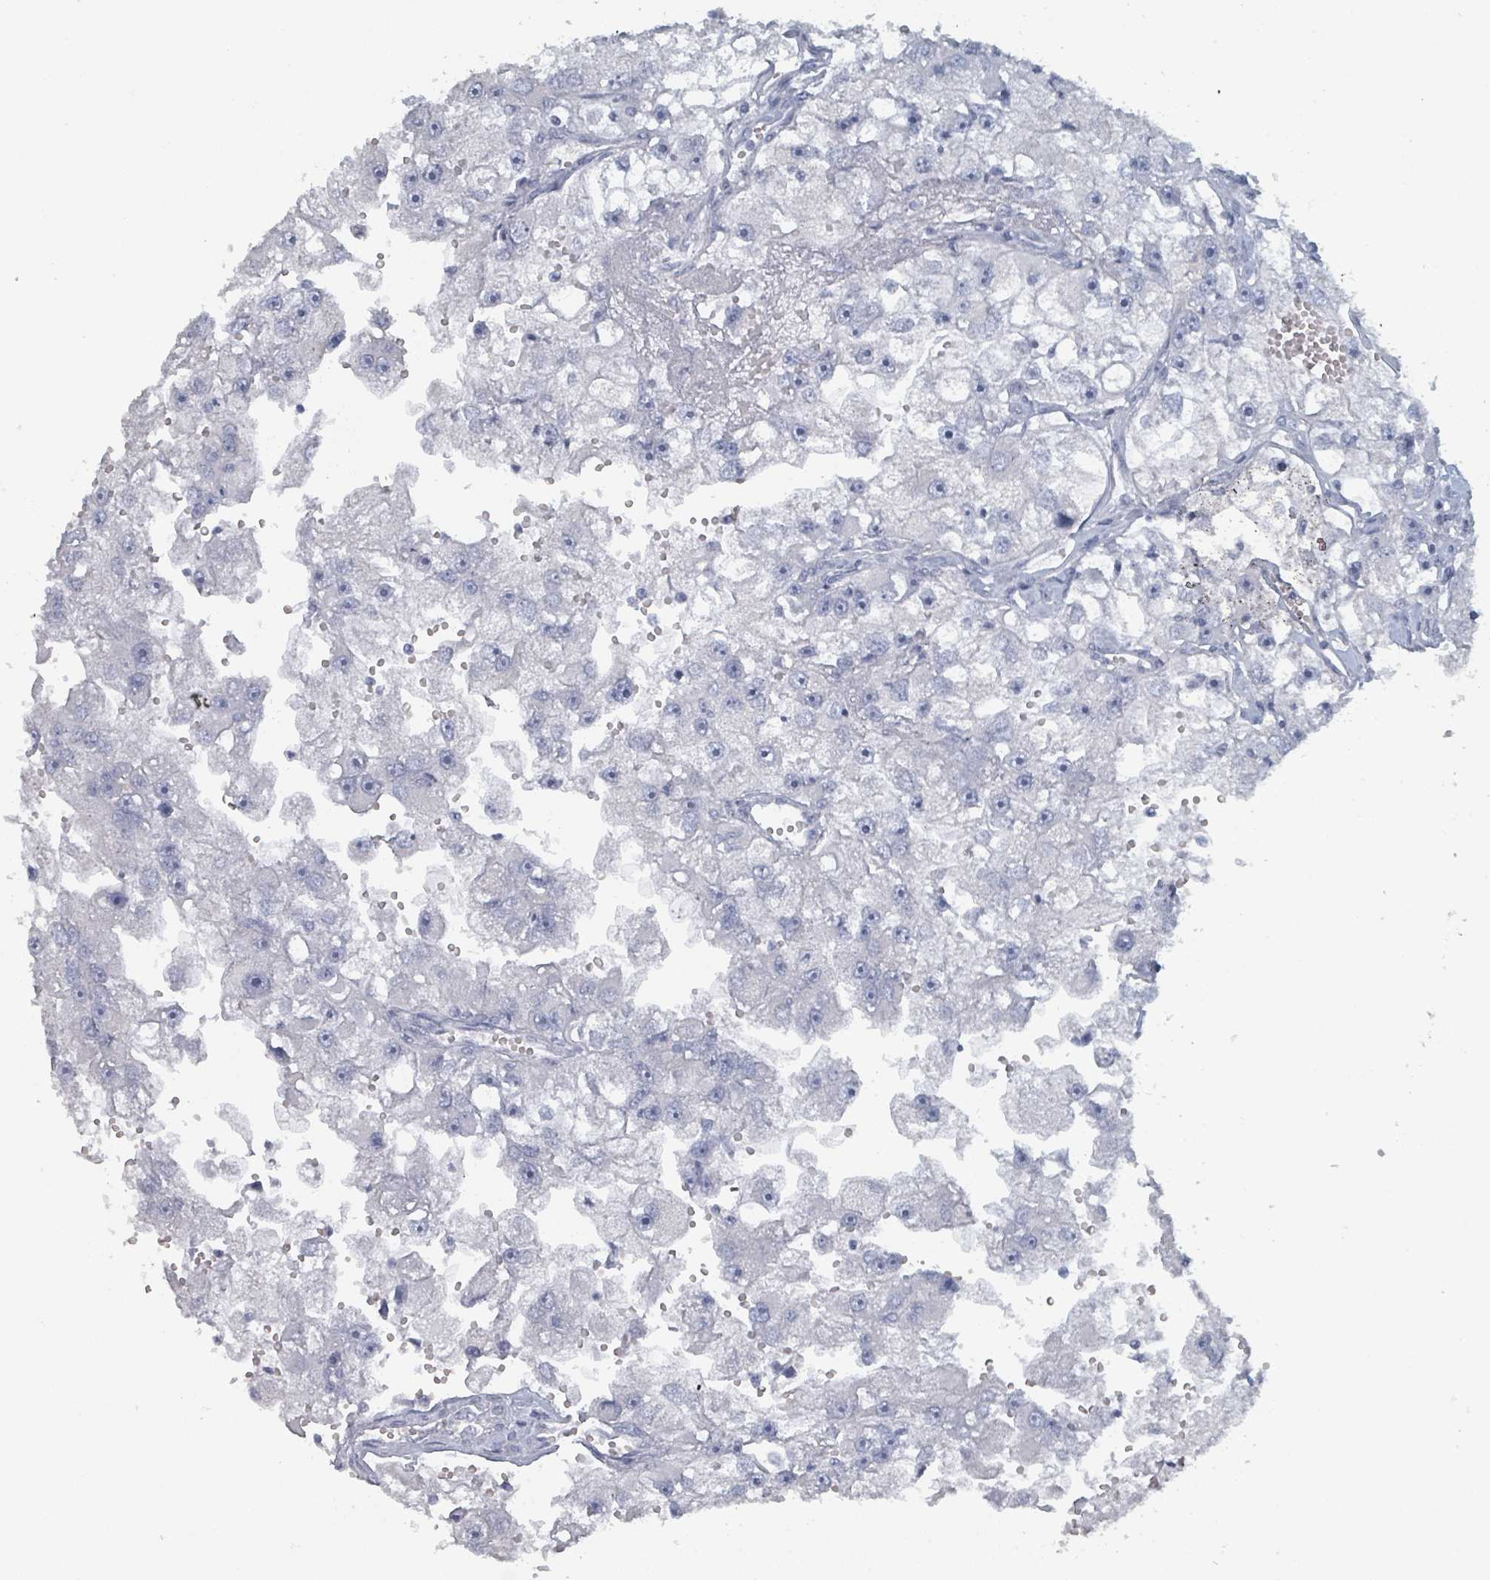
{"staining": {"intensity": "negative", "quantity": "none", "location": "none"}, "tissue": "renal cancer", "cell_type": "Tumor cells", "image_type": "cancer", "snomed": [{"axis": "morphology", "description": "Adenocarcinoma, NOS"}, {"axis": "topography", "description": "Kidney"}], "caption": "Renal adenocarcinoma was stained to show a protein in brown. There is no significant staining in tumor cells. Nuclei are stained in blue.", "gene": "HEATR5A", "patient": {"sex": "male", "age": 63}}